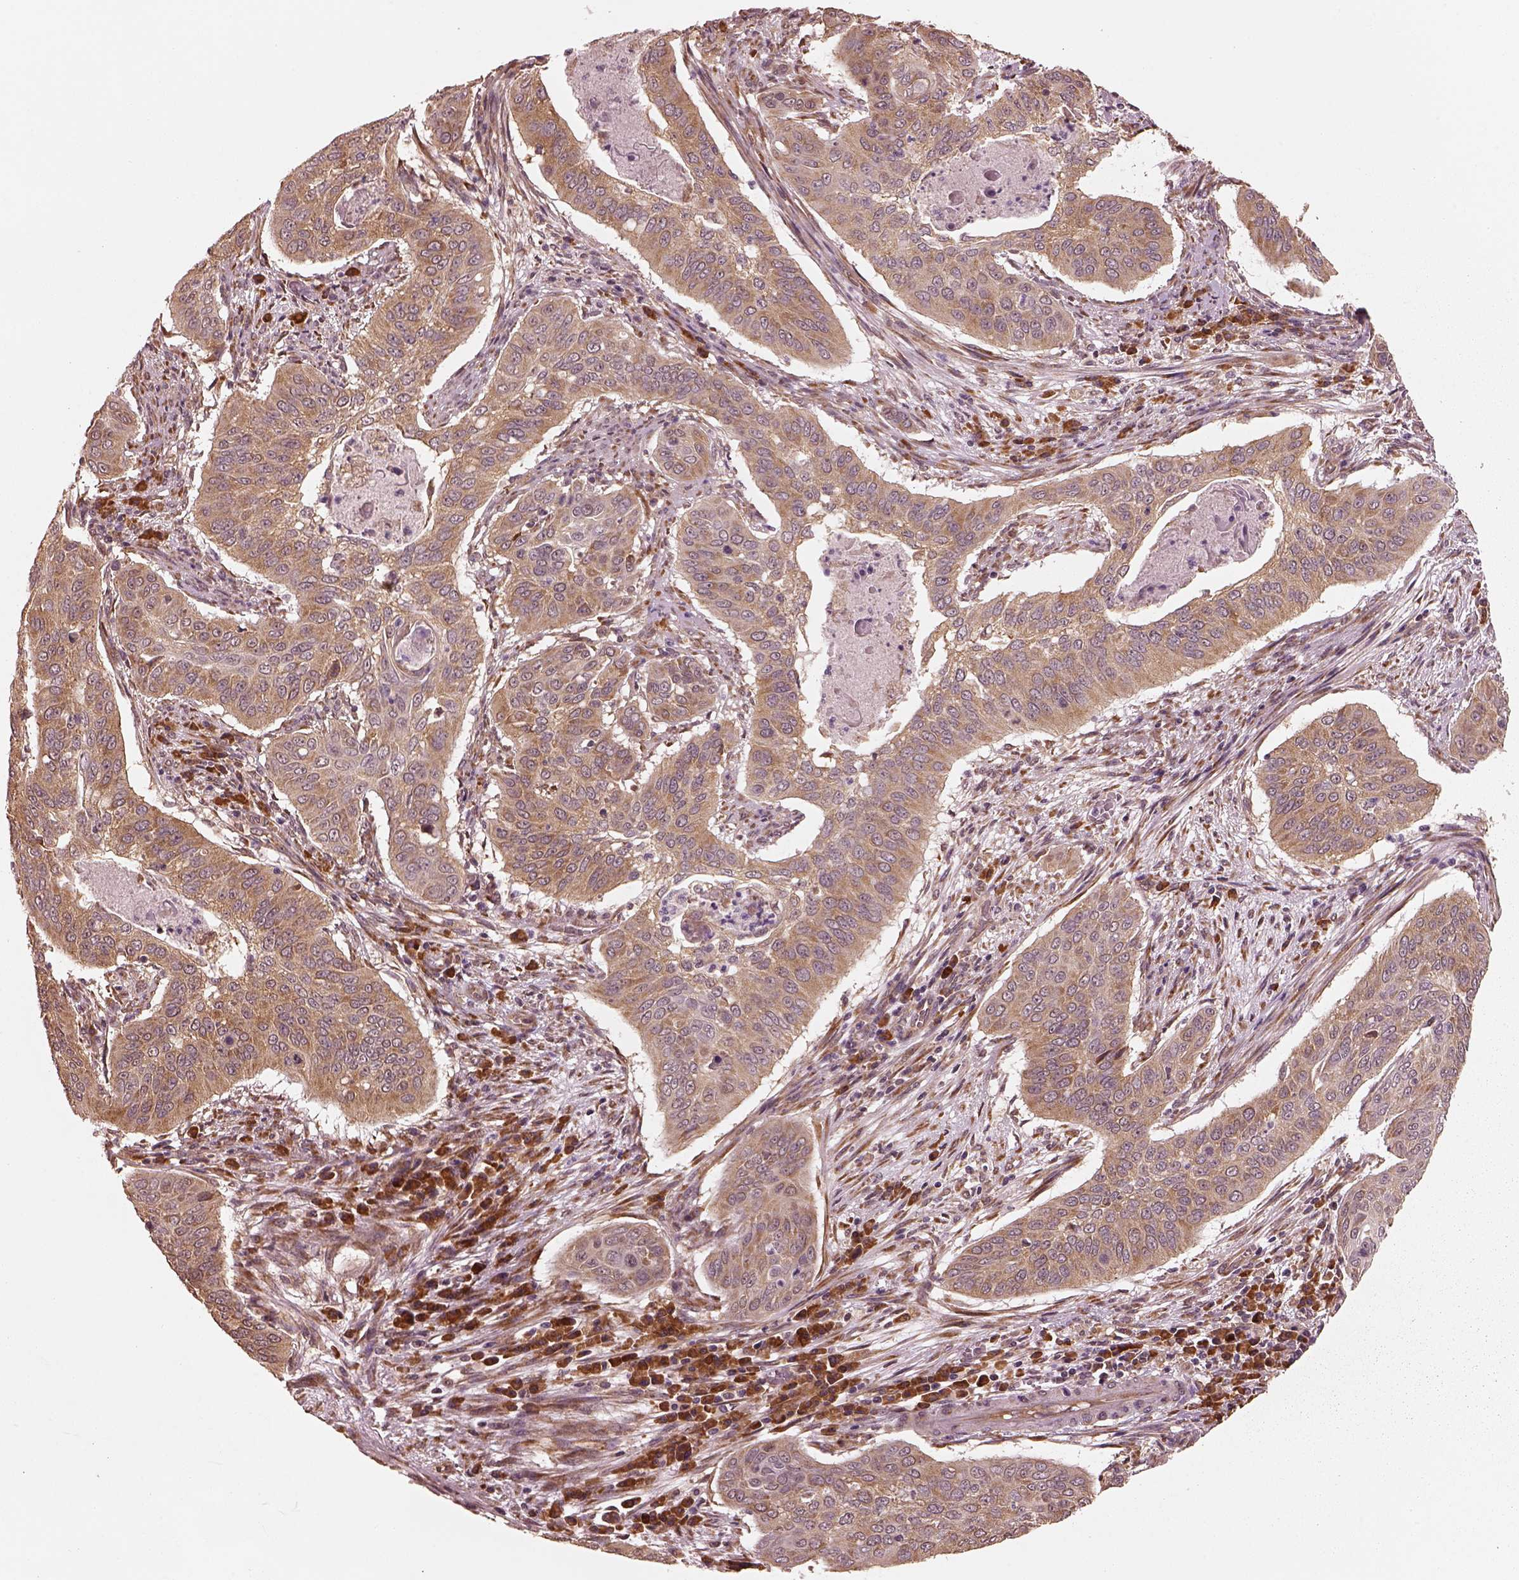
{"staining": {"intensity": "weak", "quantity": ">75%", "location": "cytoplasmic/membranous"}, "tissue": "cervical cancer", "cell_type": "Tumor cells", "image_type": "cancer", "snomed": [{"axis": "morphology", "description": "Squamous cell carcinoma, NOS"}, {"axis": "topography", "description": "Cervix"}], "caption": "Protein analysis of cervical squamous cell carcinoma tissue reveals weak cytoplasmic/membranous expression in about >75% of tumor cells. The staining was performed using DAB, with brown indicating positive protein expression. Nuclei are stained blue with hematoxylin.", "gene": "RPS5", "patient": {"sex": "female", "age": 39}}